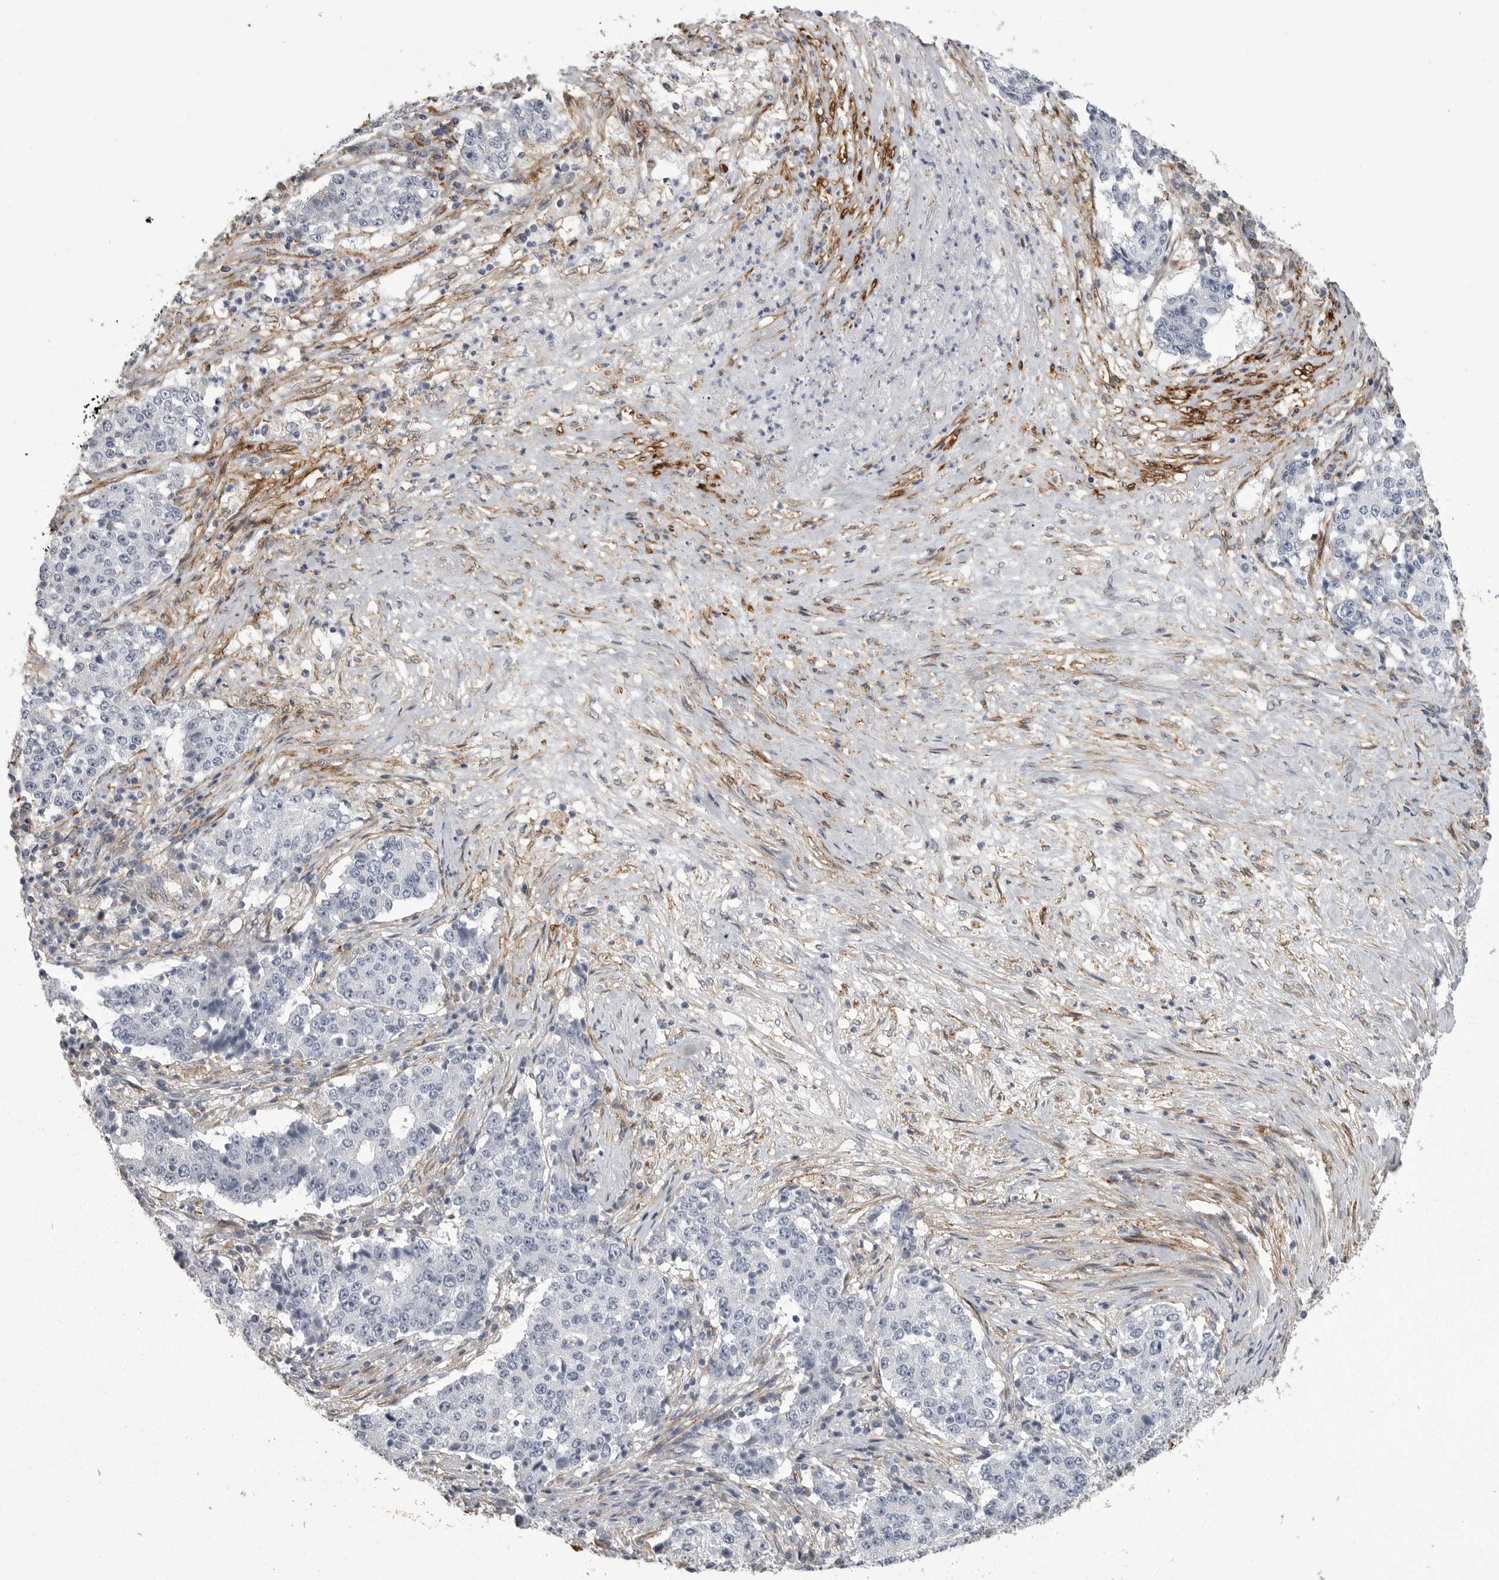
{"staining": {"intensity": "negative", "quantity": "none", "location": "none"}, "tissue": "stomach cancer", "cell_type": "Tumor cells", "image_type": "cancer", "snomed": [{"axis": "morphology", "description": "Adenocarcinoma, NOS"}, {"axis": "topography", "description": "Stomach"}], "caption": "An image of stomach cancer stained for a protein exhibits no brown staining in tumor cells.", "gene": "AOC3", "patient": {"sex": "male", "age": 59}}